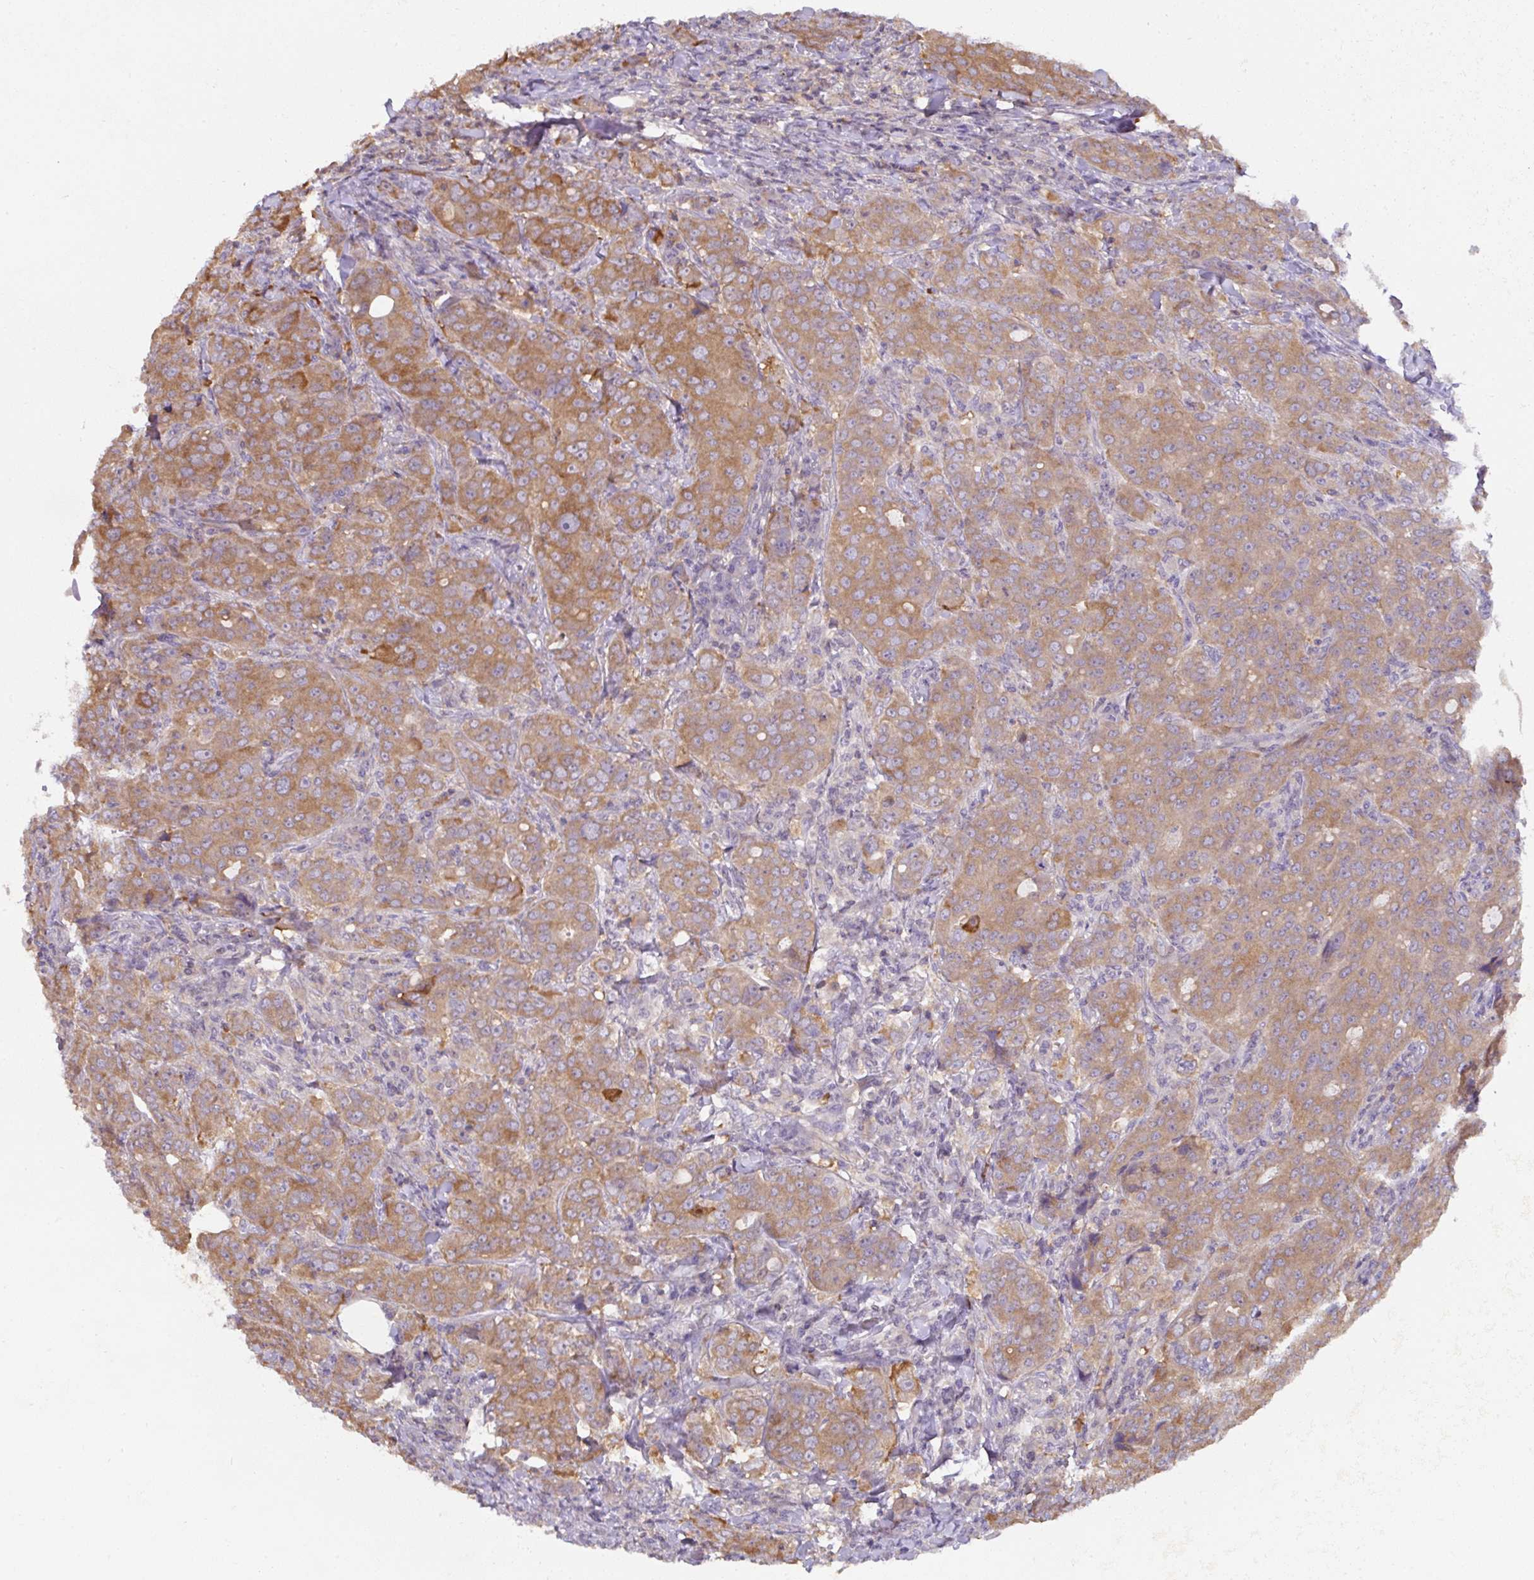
{"staining": {"intensity": "moderate", "quantity": ">75%", "location": "cytoplasmic/membranous"}, "tissue": "breast cancer", "cell_type": "Tumor cells", "image_type": "cancer", "snomed": [{"axis": "morphology", "description": "Duct carcinoma"}, {"axis": "topography", "description": "Breast"}], "caption": "Protein expression analysis of breast cancer reveals moderate cytoplasmic/membranous staining in about >75% of tumor cells.", "gene": "ST13", "patient": {"sex": "female", "age": 43}}